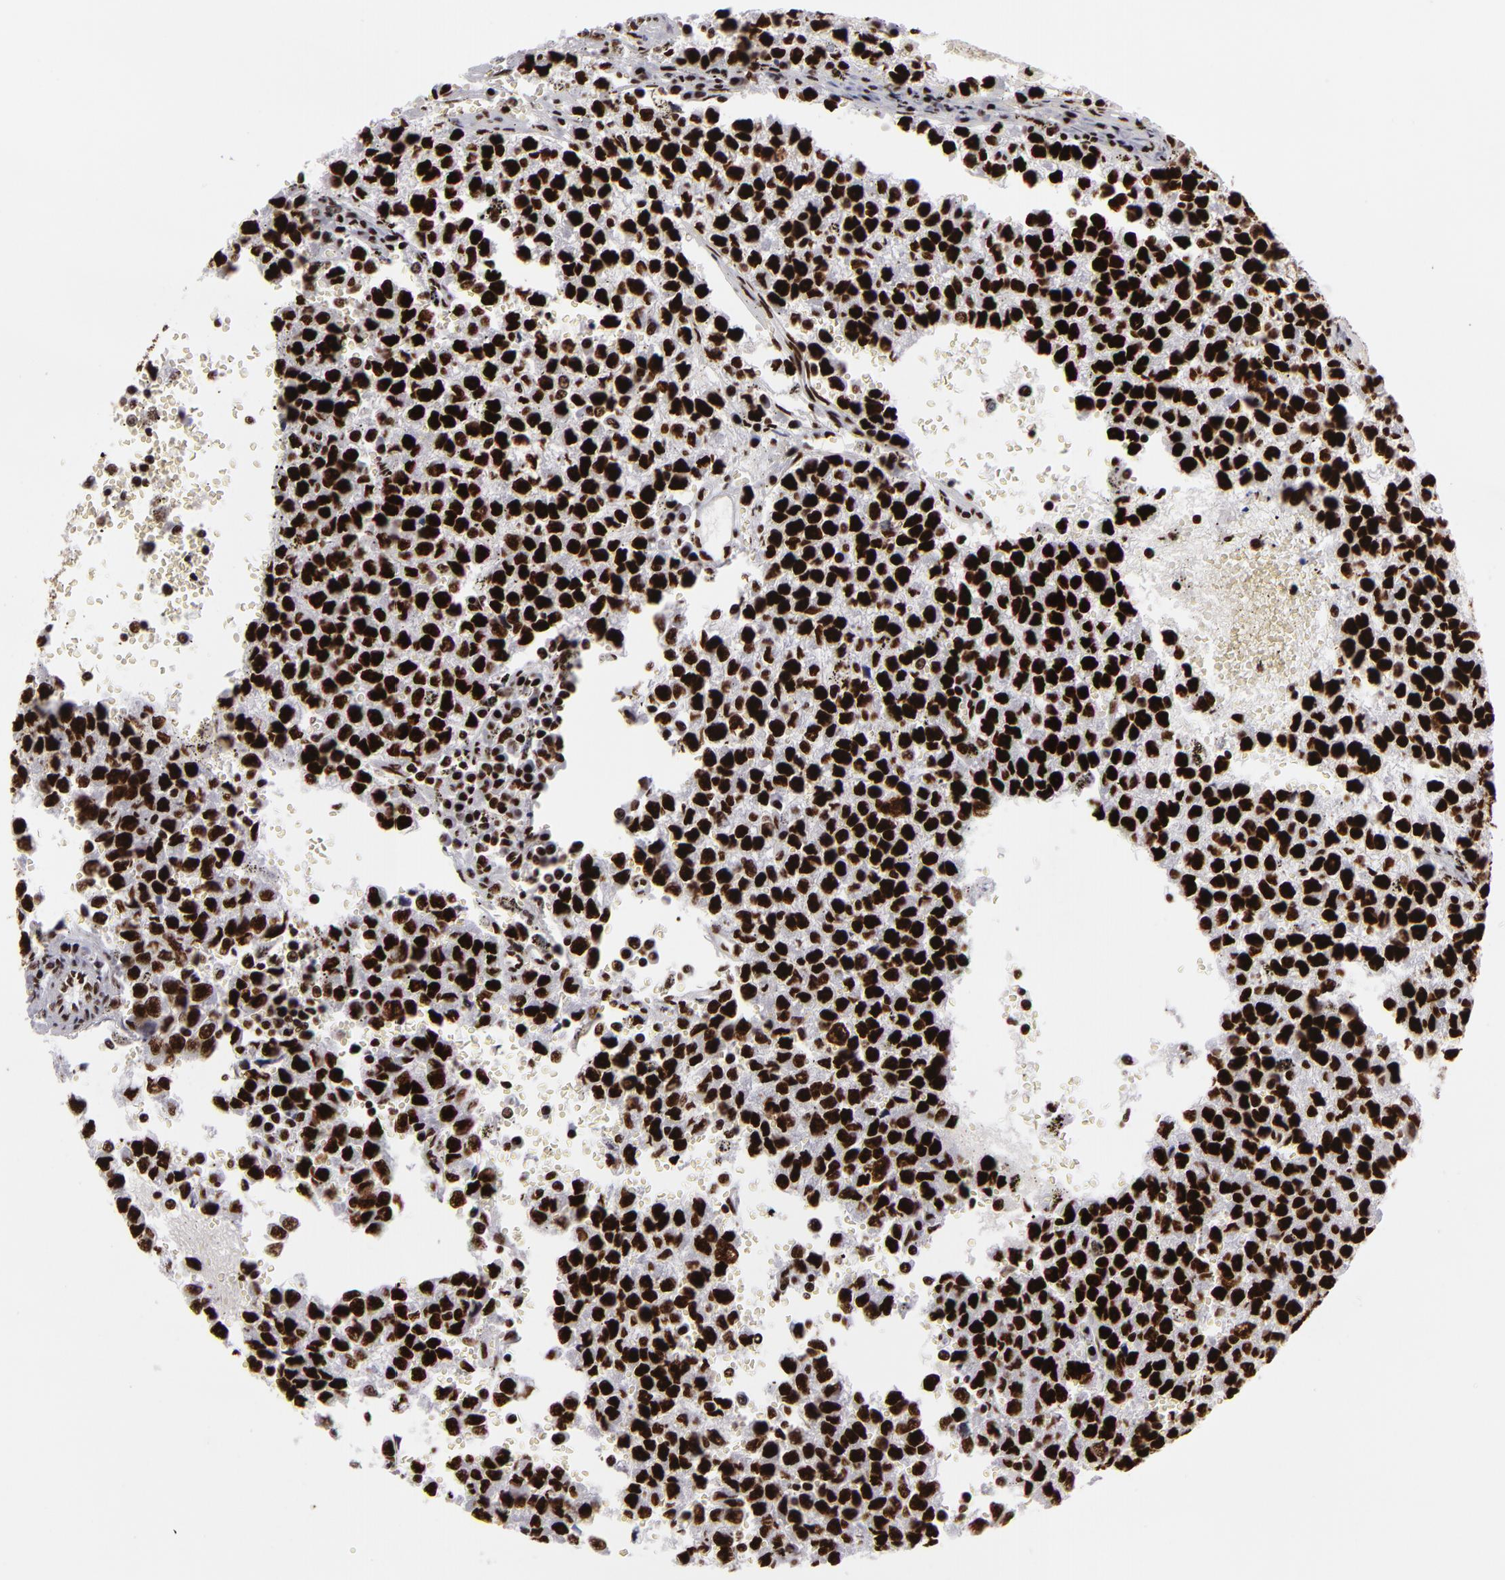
{"staining": {"intensity": "strong", "quantity": ">75%", "location": "nuclear"}, "tissue": "testis cancer", "cell_type": "Tumor cells", "image_type": "cancer", "snomed": [{"axis": "morphology", "description": "Seminoma, NOS"}, {"axis": "topography", "description": "Testis"}], "caption": "Immunohistochemistry of seminoma (testis) demonstrates high levels of strong nuclear staining in approximately >75% of tumor cells. Nuclei are stained in blue.", "gene": "SAFB", "patient": {"sex": "male", "age": 35}}